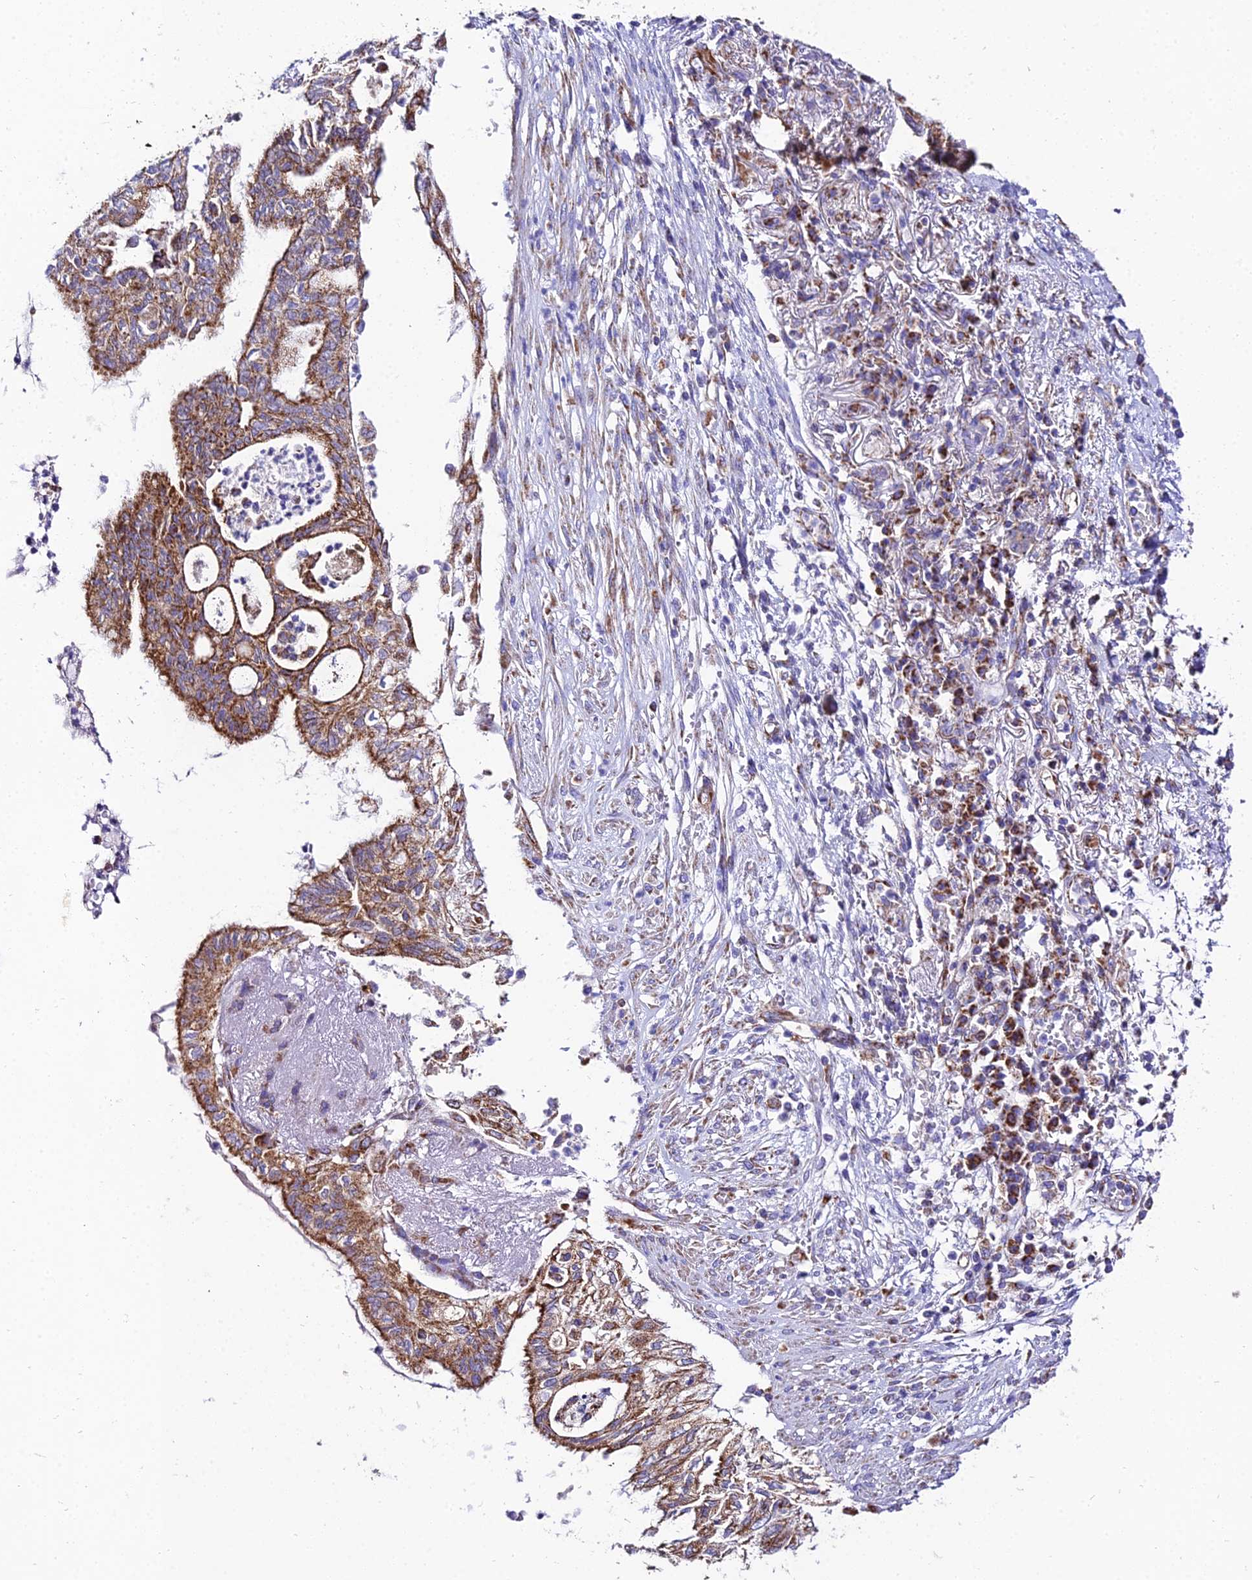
{"staining": {"intensity": "moderate", "quantity": ">75%", "location": "cytoplasmic/membranous"}, "tissue": "lung cancer", "cell_type": "Tumor cells", "image_type": "cancer", "snomed": [{"axis": "morphology", "description": "Adenocarcinoma, NOS"}, {"axis": "topography", "description": "Lung"}], "caption": "Protein staining by IHC displays moderate cytoplasmic/membranous positivity in approximately >75% of tumor cells in lung adenocarcinoma.", "gene": "OCIAD1", "patient": {"sex": "female", "age": 70}}